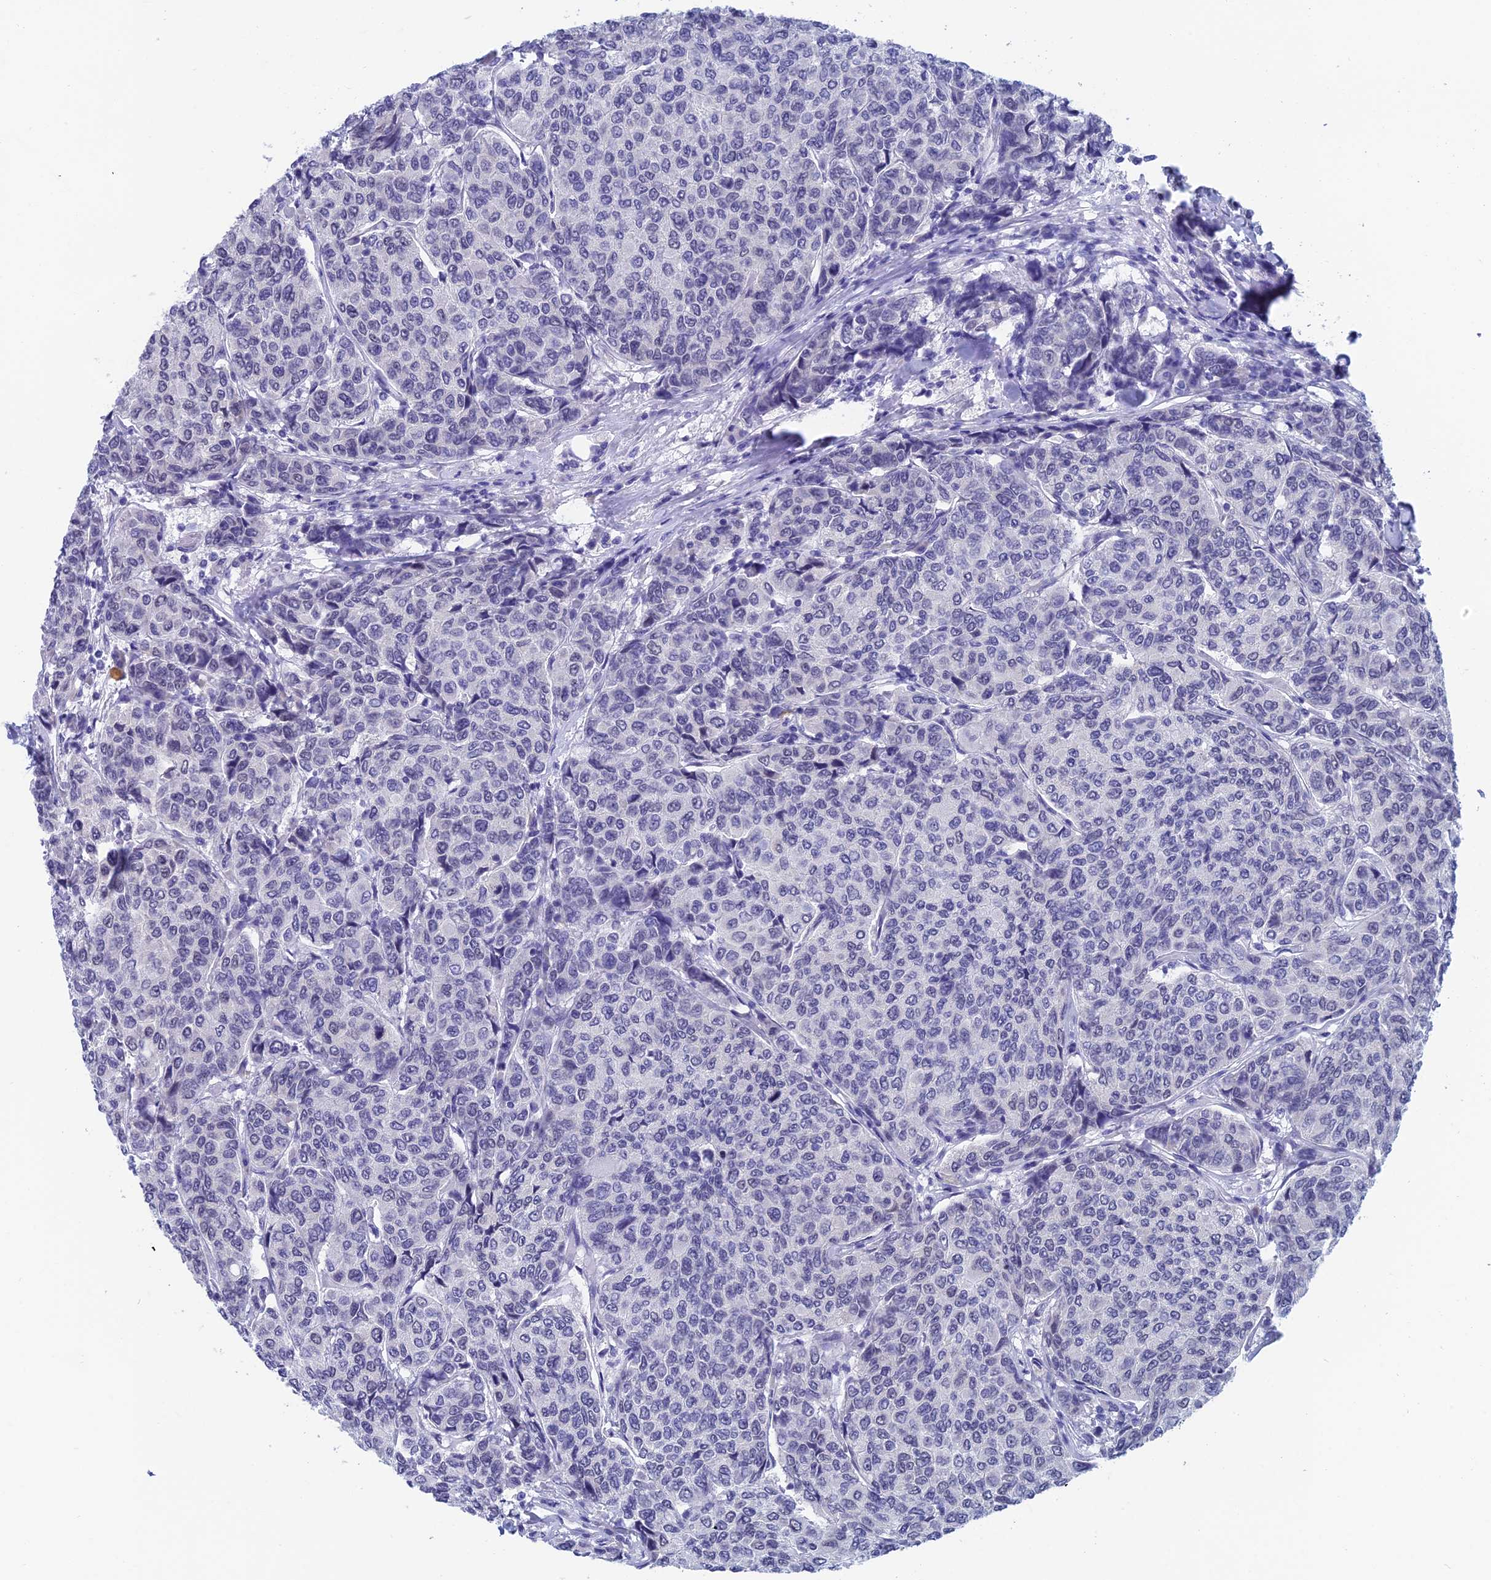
{"staining": {"intensity": "negative", "quantity": "none", "location": "none"}, "tissue": "breast cancer", "cell_type": "Tumor cells", "image_type": "cancer", "snomed": [{"axis": "morphology", "description": "Duct carcinoma"}, {"axis": "topography", "description": "Breast"}], "caption": "A high-resolution photomicrograph shows immunohistochemistry staining of breast cancer (invasive ductal carcinoma), which displays no significant staining in tumor cells.", "gene": "NABP2", "patient": {"sex": "female", "age": 55}}